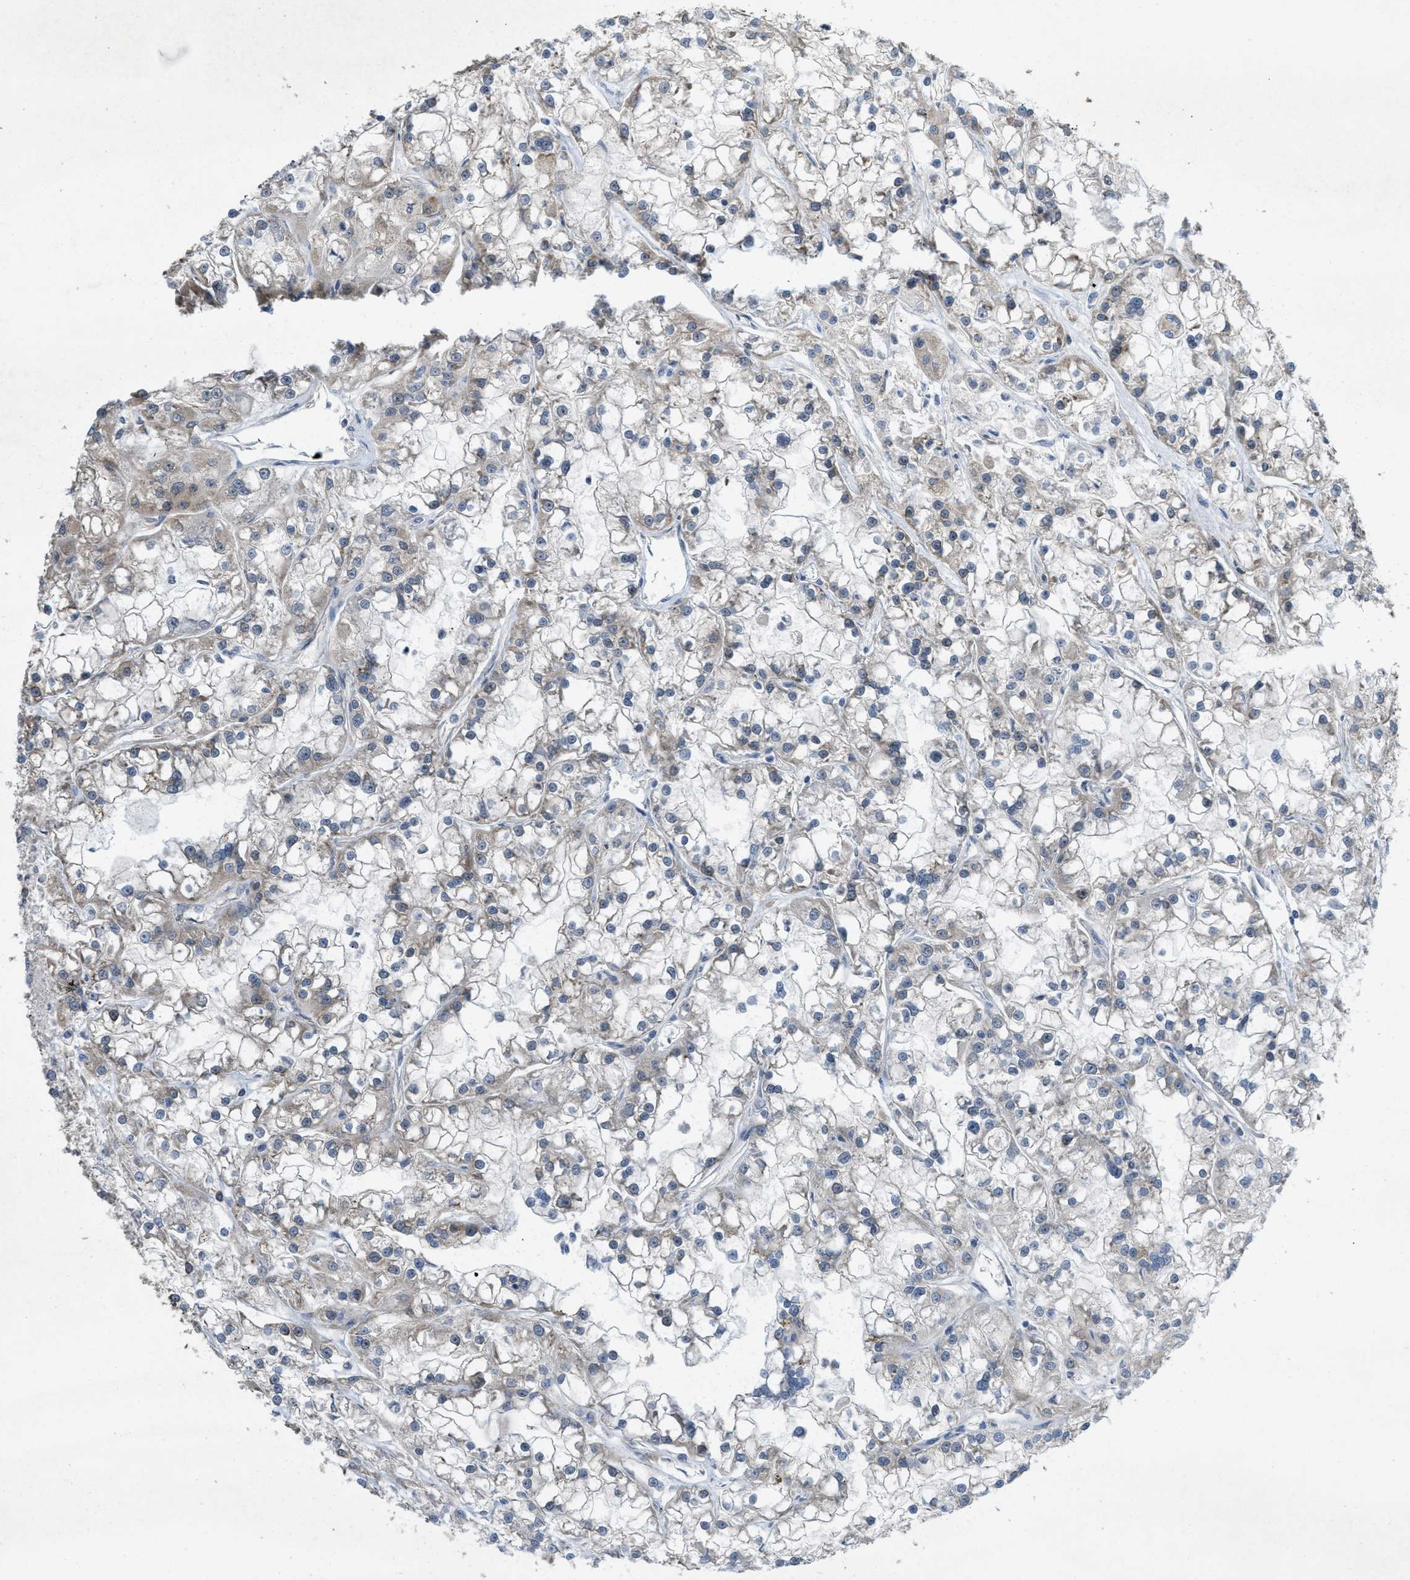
{"staining": {"intensity": "negative", "quantity": "none", "location": "none"}, "tissue": "renal cancer", "cell_type": "Tumor cells", "image_type": "cancer", "snomed": [{"axis": "morphology", "description": "Adenocarcinoma, NOS"}, {"axis": "topography", "description": "Kidney"}], "caption": "A high-resolution photomicrograph shows IHC staining of renal adenocarcinoma, which exhibits no significant positivity in tumor cells. (Brightfield microscopy of DAB immunohistochemistry (IHC) at high magnification).", "gene": "IFNLR1", "patient": {"sex": "female", "age": 52}}